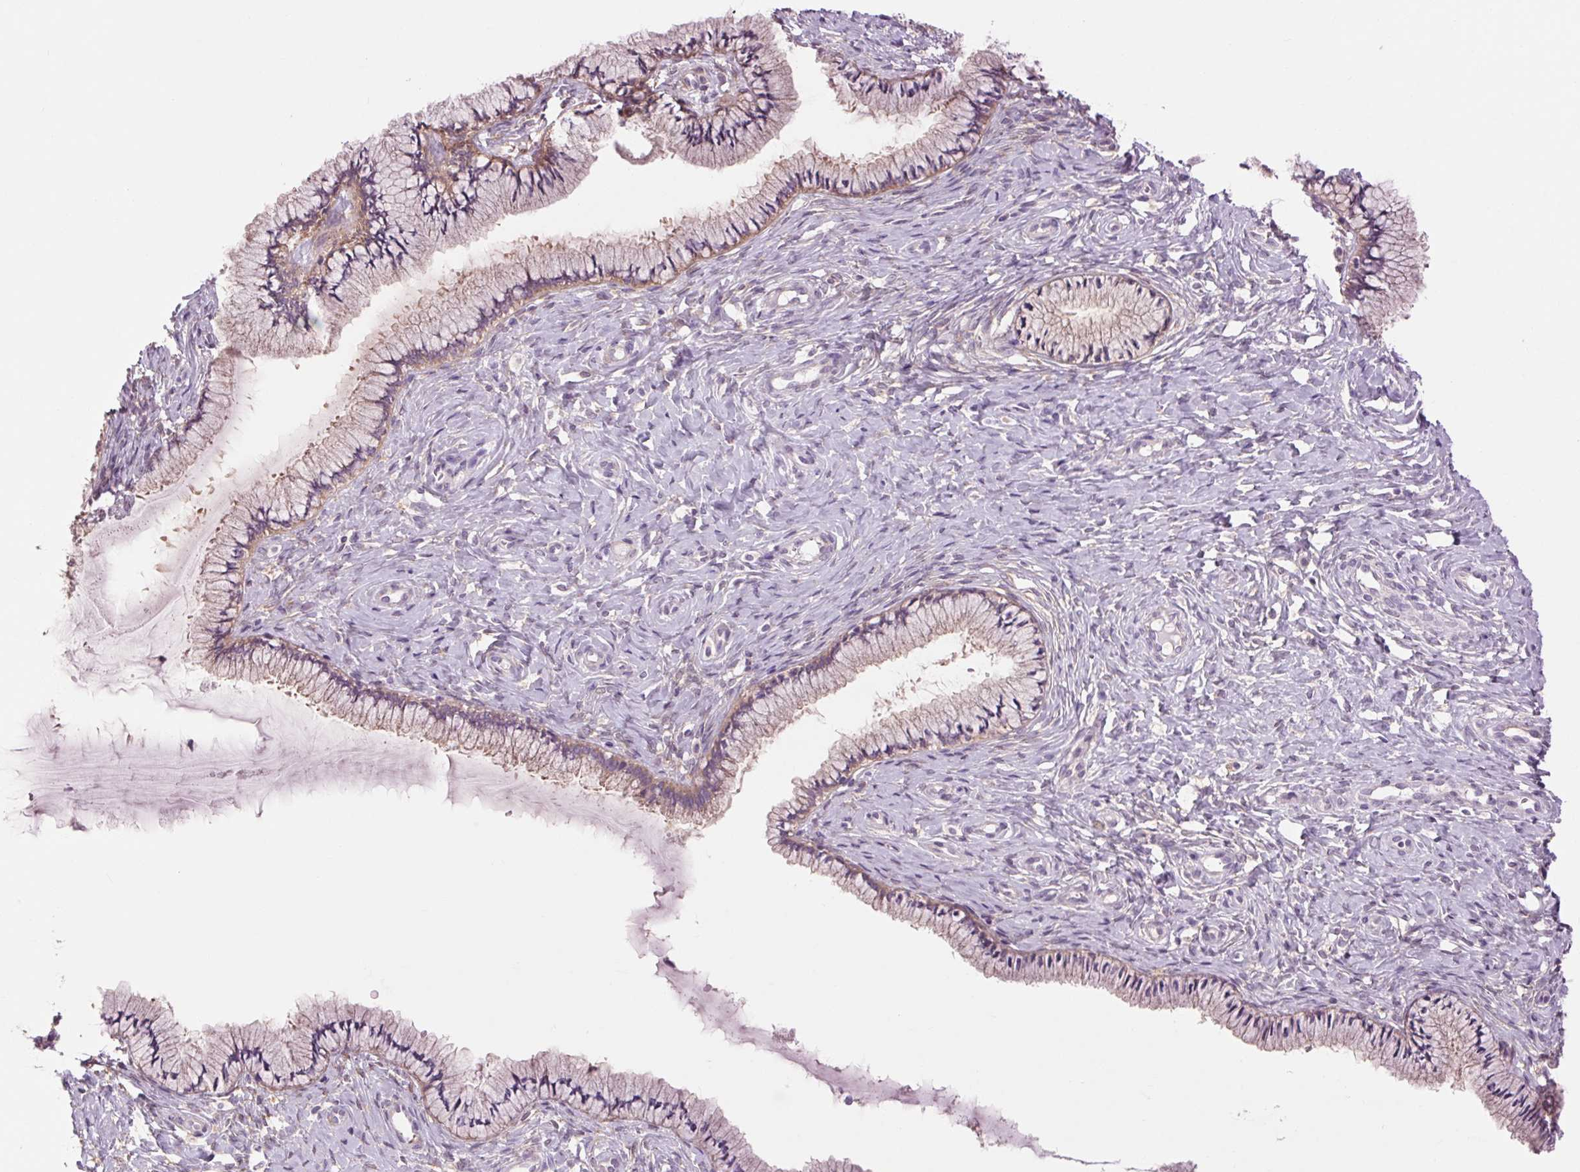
{"staining": {"intensity": "weak", "quantity": "25%-75%", "location": "cytoplasmic/membranous"}, "tissue": "cervix", "cell_type": "Glandular cells", "image_type": "normal", "snomed": [{"axis": "morphology", "description": "Normal tissue, NOS"}, {"axis": "topography", "description": "Cervix"}], "caption": "This image exhibits IHC staining of unremarkable cervix, with low weak cytoplasmic/membranous expression in approximately 25%-75% of glandular cells.", "gene": "SOWAHC", "patient": {"sex": "female", "age": 37}}